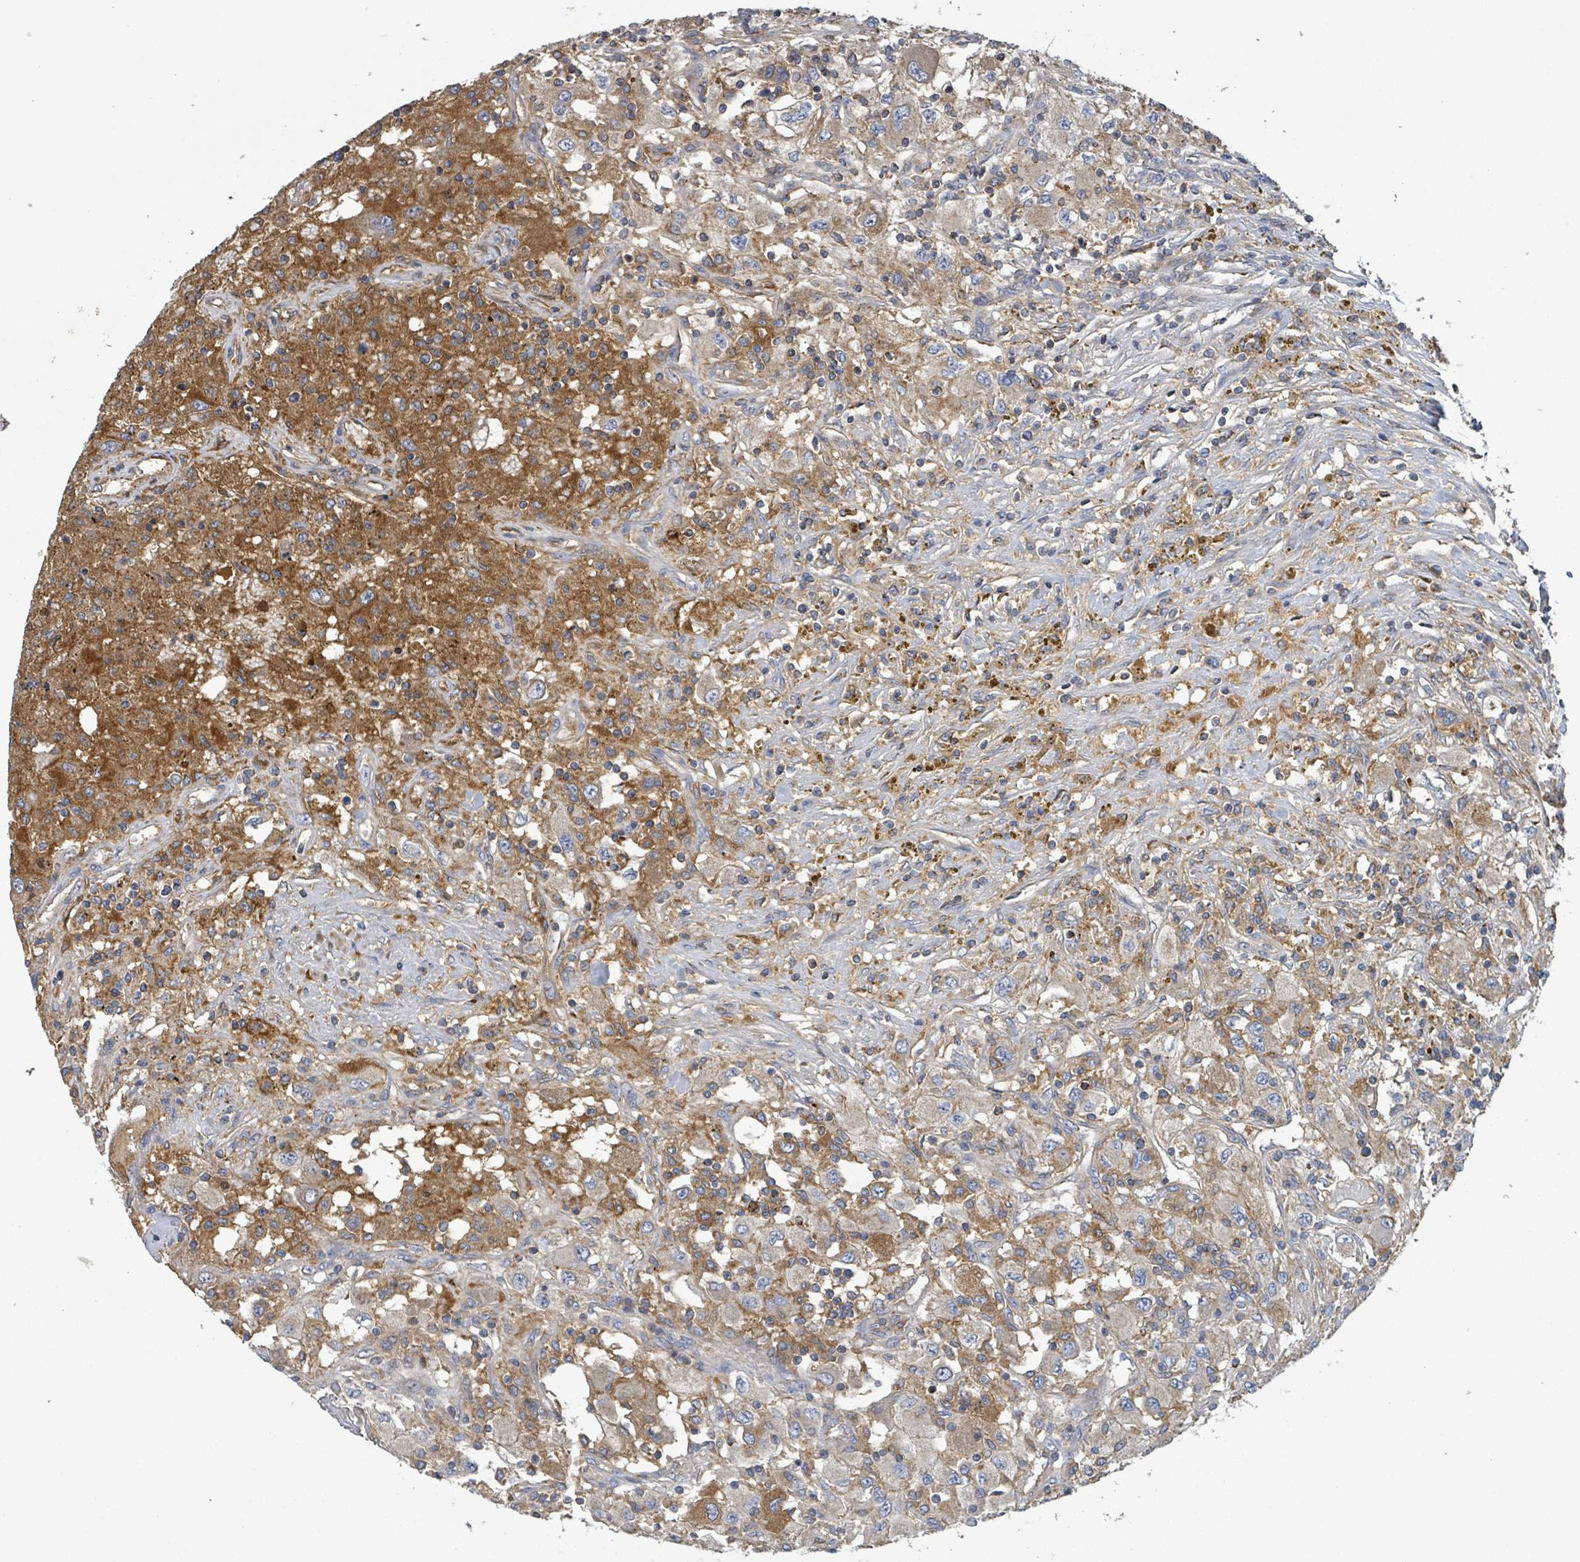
{"staining": {"intensity": "moderate", "quantity": "<25%", "location": "cytoplasmic/membranous"}, "tissue": "renal cancer", "cell_type": "Tumor cells", "image_type": "cancer", "snomed": [{"axis": "morphology", "description": "Adenocarcinoma, NOS"}, {"axis": "topography", "description": "Kidney"}], "caption": "The micrograph reveals a brown stain indicating the presence of a protein in the cytoplasmic/membranous of tumor cells in renal cancer (adenocarcinoma).", "gene": "PLAAT1", "patient": {"sex": "female", "age": 67}}